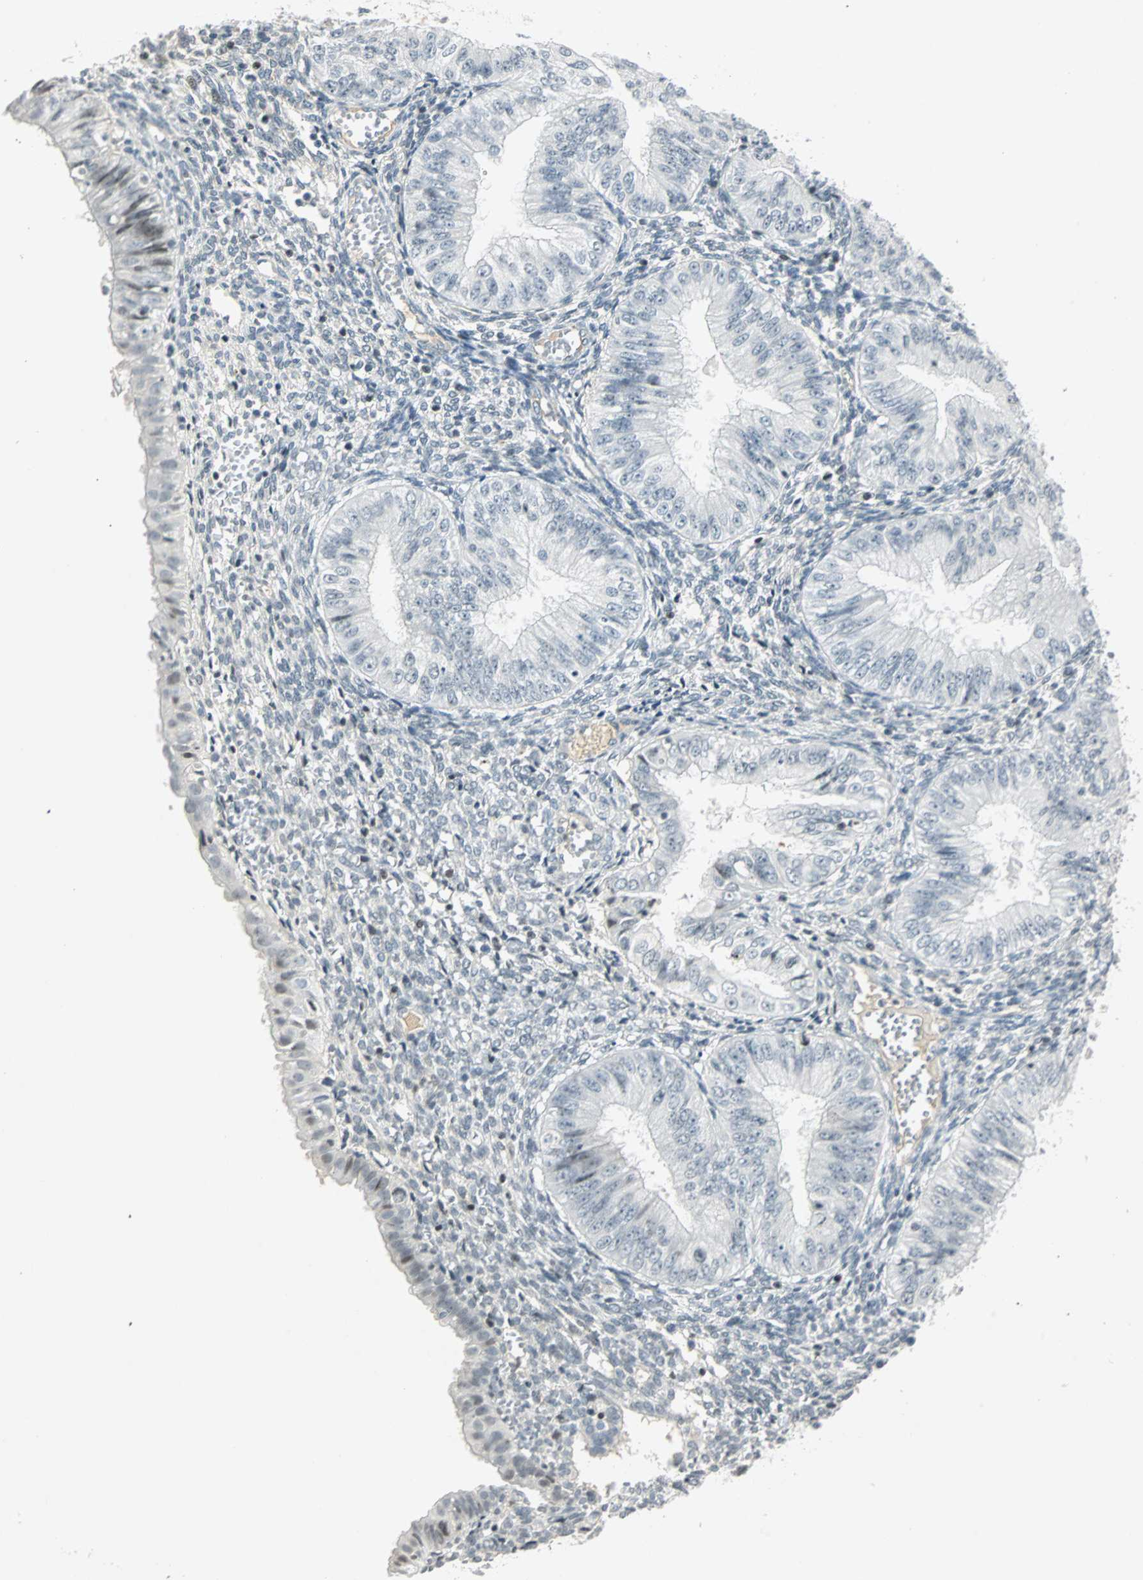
{"staining": {"intensity": "weak", "quantity": "<25%", "location": "nuclear"}, "tissue": "endometrial cancer", "cell_type": "Tumor cells", "image_type": "cancer", "snomed": [{"axis": "morphology", "description": "Normal tissue, NOS"}, {"axis": "morphology", "description": "Adenocarcinoma, NOS"}, {"axis": "topography", "description": "Endometrium"}], "caption": "Tumor cells show no significant protein positivity in adenocarcinoma (endometrial).", "gene": "SMAD3", "patient": {"sex": "female", "age": 53}}